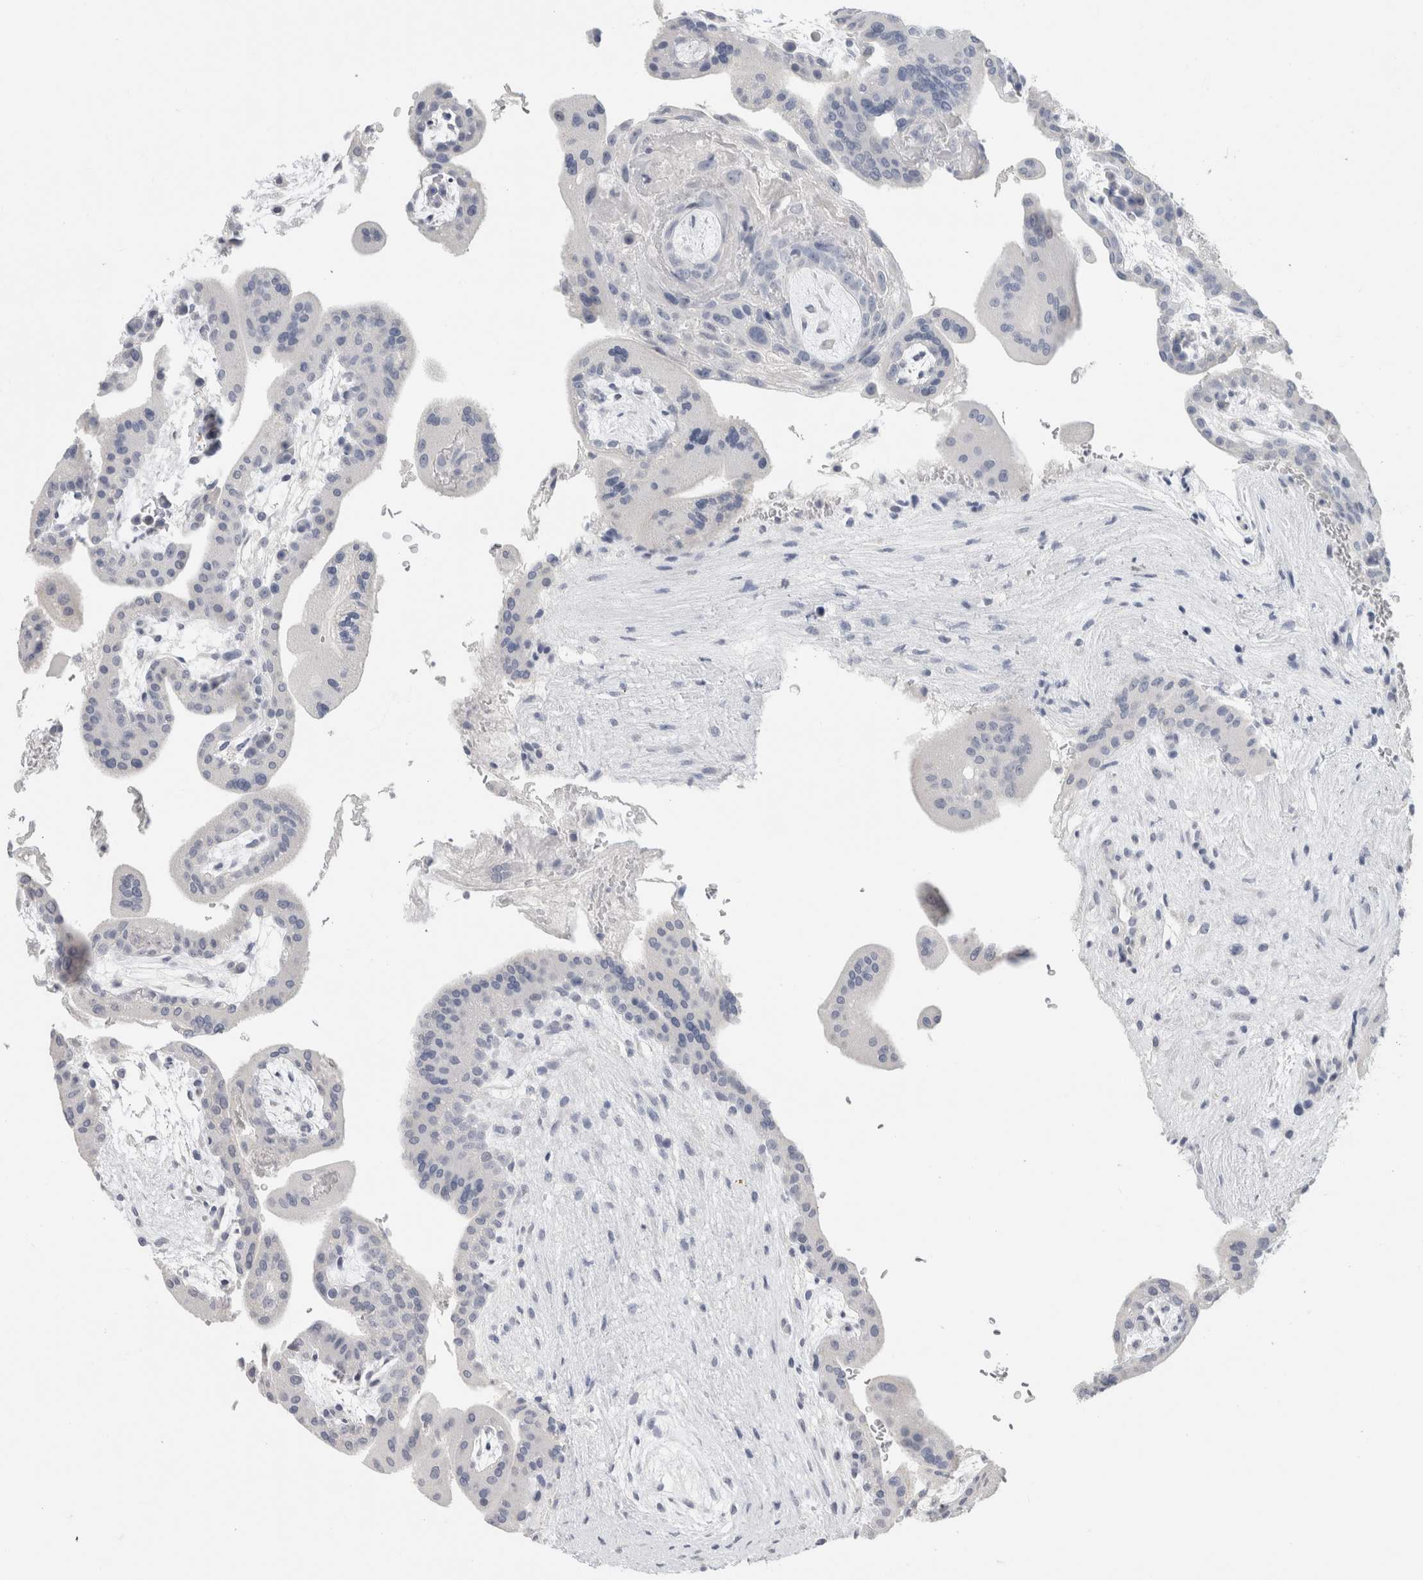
{"staining": {"intensity": "negative", "quantity": "none", "location": "none"}, "tissue": "placenta", "cell_type": "Decidual cells", "image_type": "normal", "snomed": [{"axis": "morphology", "description": "Normal tissue, NOS"}, {"axis": "topography", "description": "Placenta"}], "caption": "Decidual cells show no significant expression in benign placenta. Nuclei are stained in blue.", "gene": "BCAN", "patient": {"sex": "female", "age": 35}}